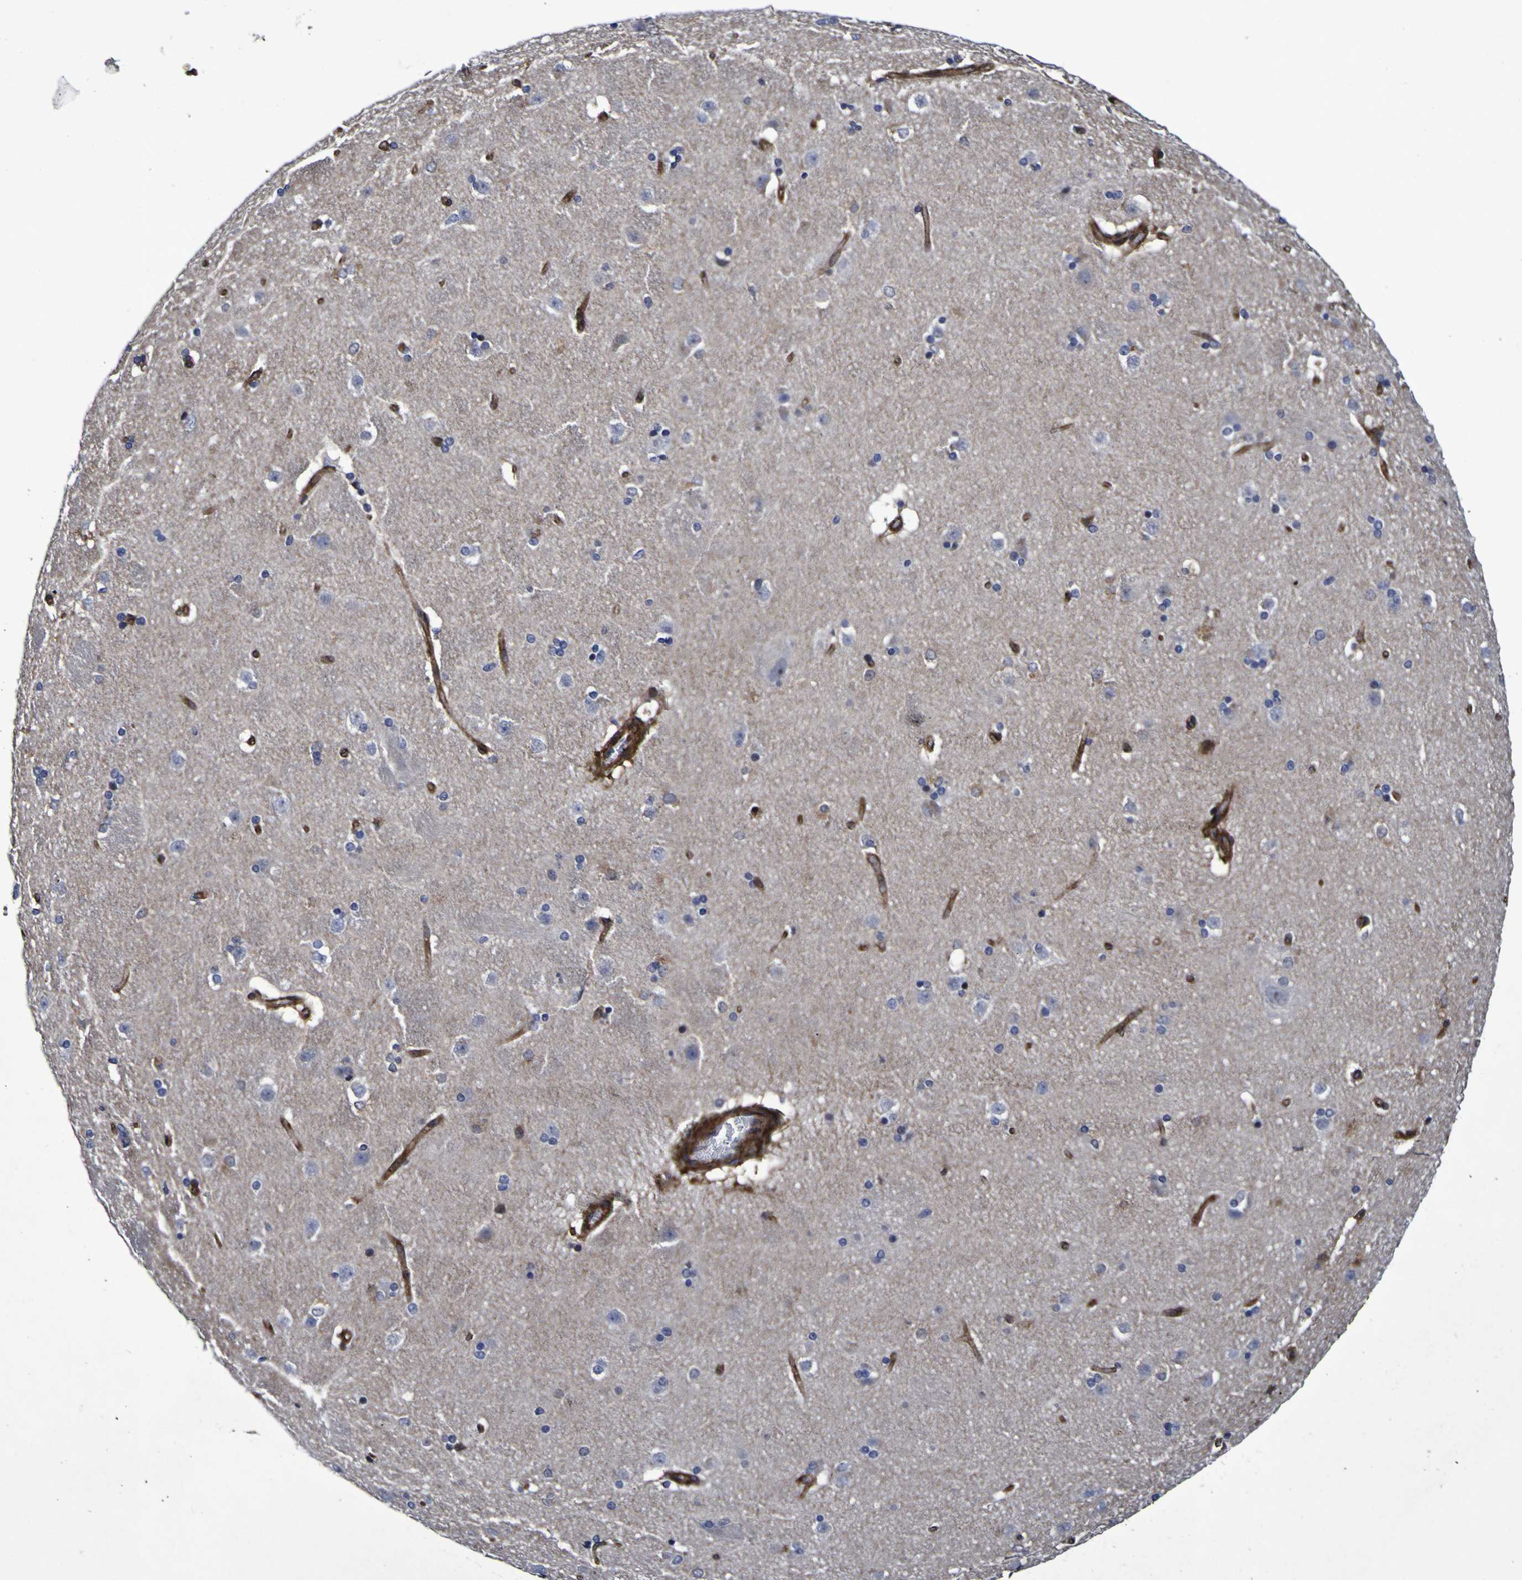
{"staining": {"intensity": "moderate", "quantity": "<25%", "location": "cytoplasmic/membranous,nuclear"}, "tissue": "caudate", "cell_type": "Glial cells", "image_type": "normal", "snomed": [{"axis": "morphology", "description": "Normal tissue, NOS"}, {"axis": "topography", "description": "Lateral ventricle wall"}], "caption": "Immunohistochemistry staining of benign caudate, which displays low levels of moderate cytoplasmic/membranous,nuclear staining in approximately <25% of glial cells indicating moderate cytoplasmic/membranous,nuclear protein staining. The staining was performed using DAB (brown) for protein detection and nuclei were counterstained in hematoxylin (blue).", "gene": "MGLL", "patient": {"sex": "female", "age": 19}}